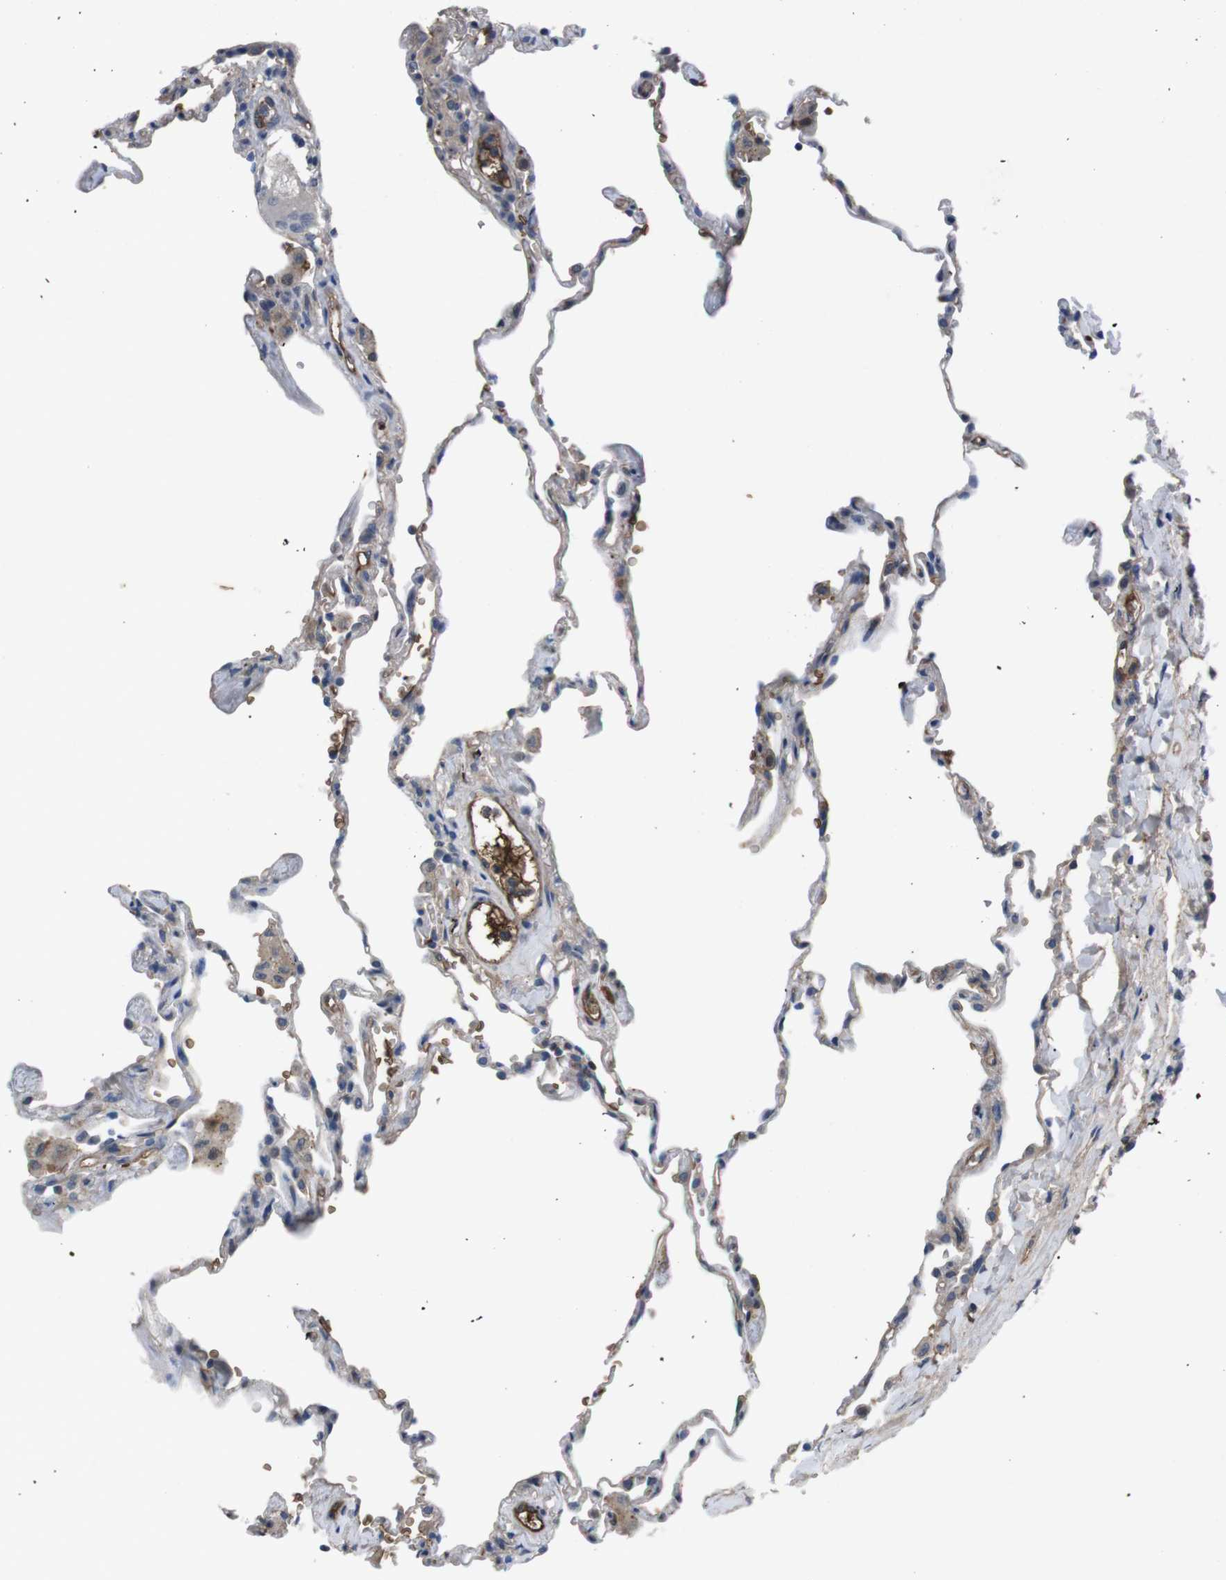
{"staining": {"intensity": "moderate", "quantity": "<25%", "location": "cytoplasmic/membranous"}, "tissue": "lung", "cell_type": "Alveolar cells", "image_type": "normal", "snomed": [{"axis": "morphology", "description": "Normal tissue, NOS"}, {"axis": "topography", "description": "Lung"}], "caption": "The histopathology image shows immunohistochemical staining of normal lung. There is moderate cytoplasmic/membranous positivity is appreciated in approximately <25% of alveolar cells.", "gene": "SPTB", "patient": {"sex": "male", "age": 59}}